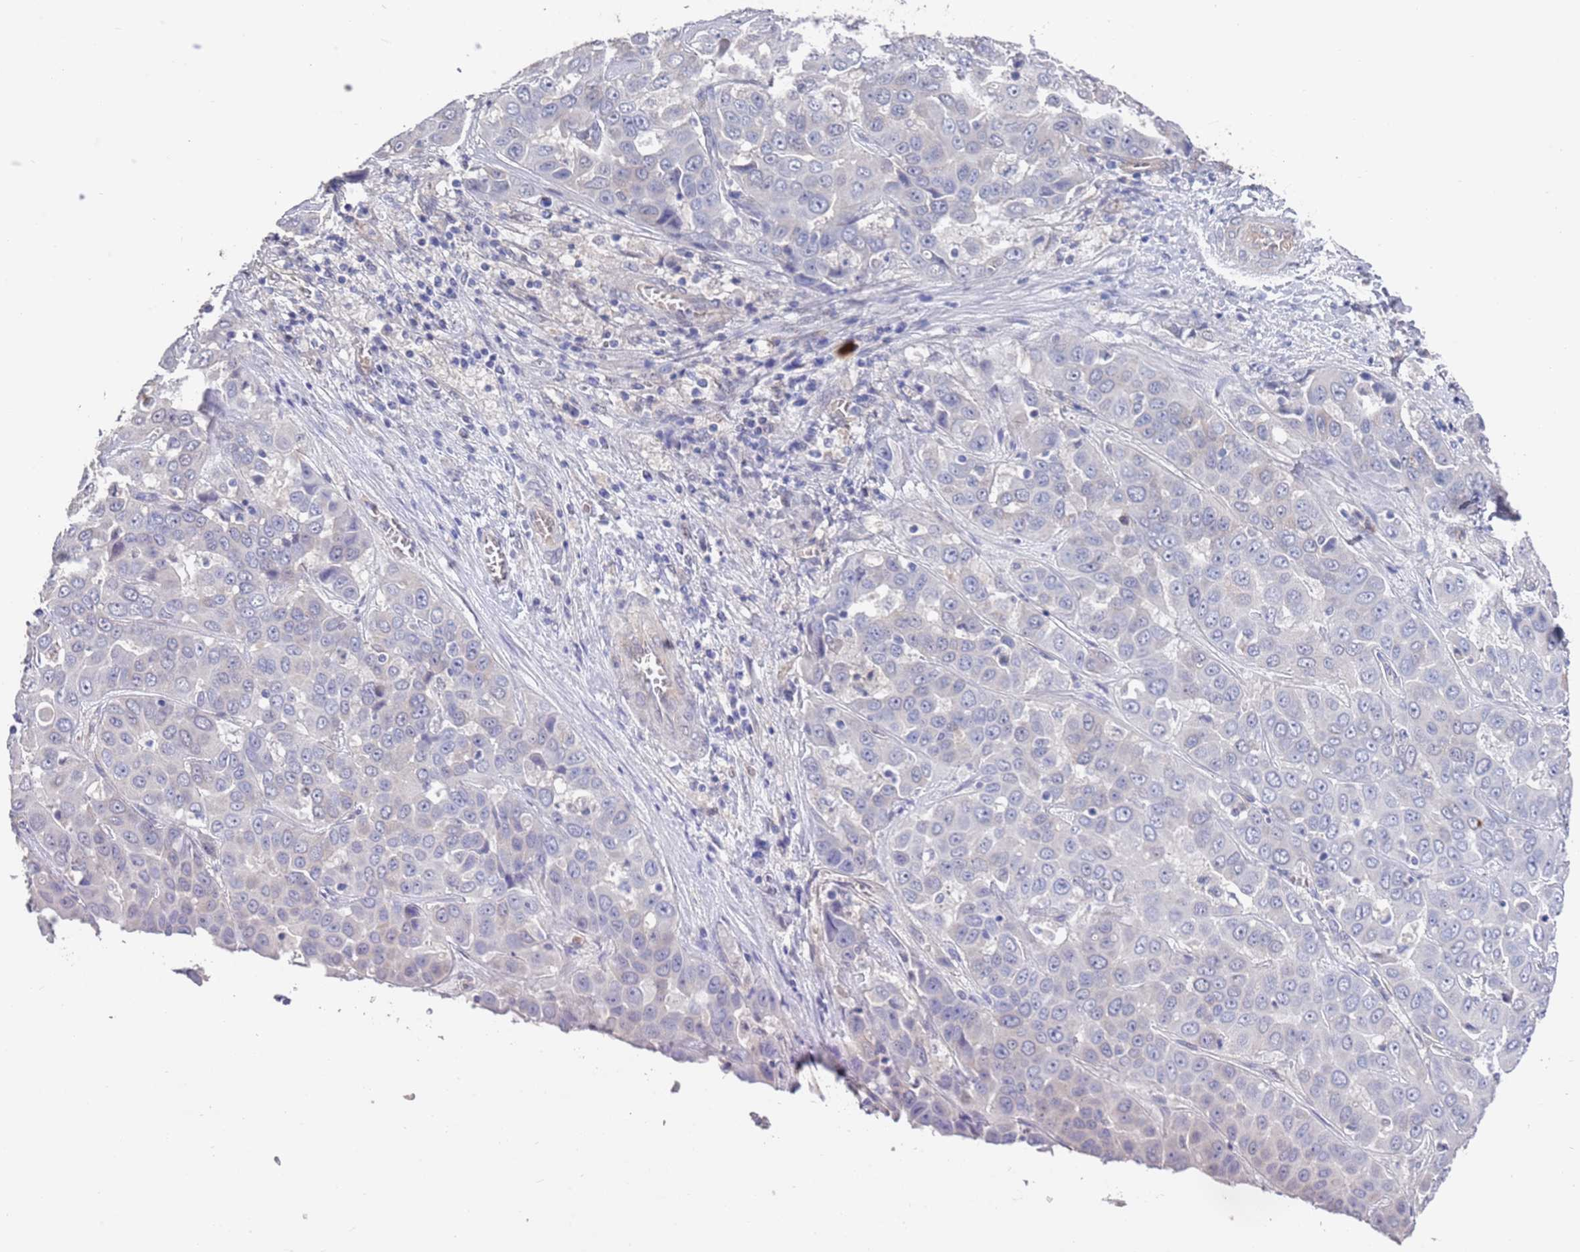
{"staining": {"intensity": "negative", "quantity": "none", "location": "none"}, "tissue": "liver cancer", "cell_type": "Tumor cells", "image_type": "cancer", "snomed": [{"axis": "morphology", "description": "Cholangiocarcinoma"}, {"axis": "topography", "description": "Liver"}], "caption": "Immunohistochemistry (IHC) of human liver cancer (cholangiocarcinoma) exhibits no positivity in tumor cells. (DAB (3,3'-diaminobenzidine) IHC, high magnification).", "gene": "ANK2", "patient": {"sex": "female", "age": 52}}